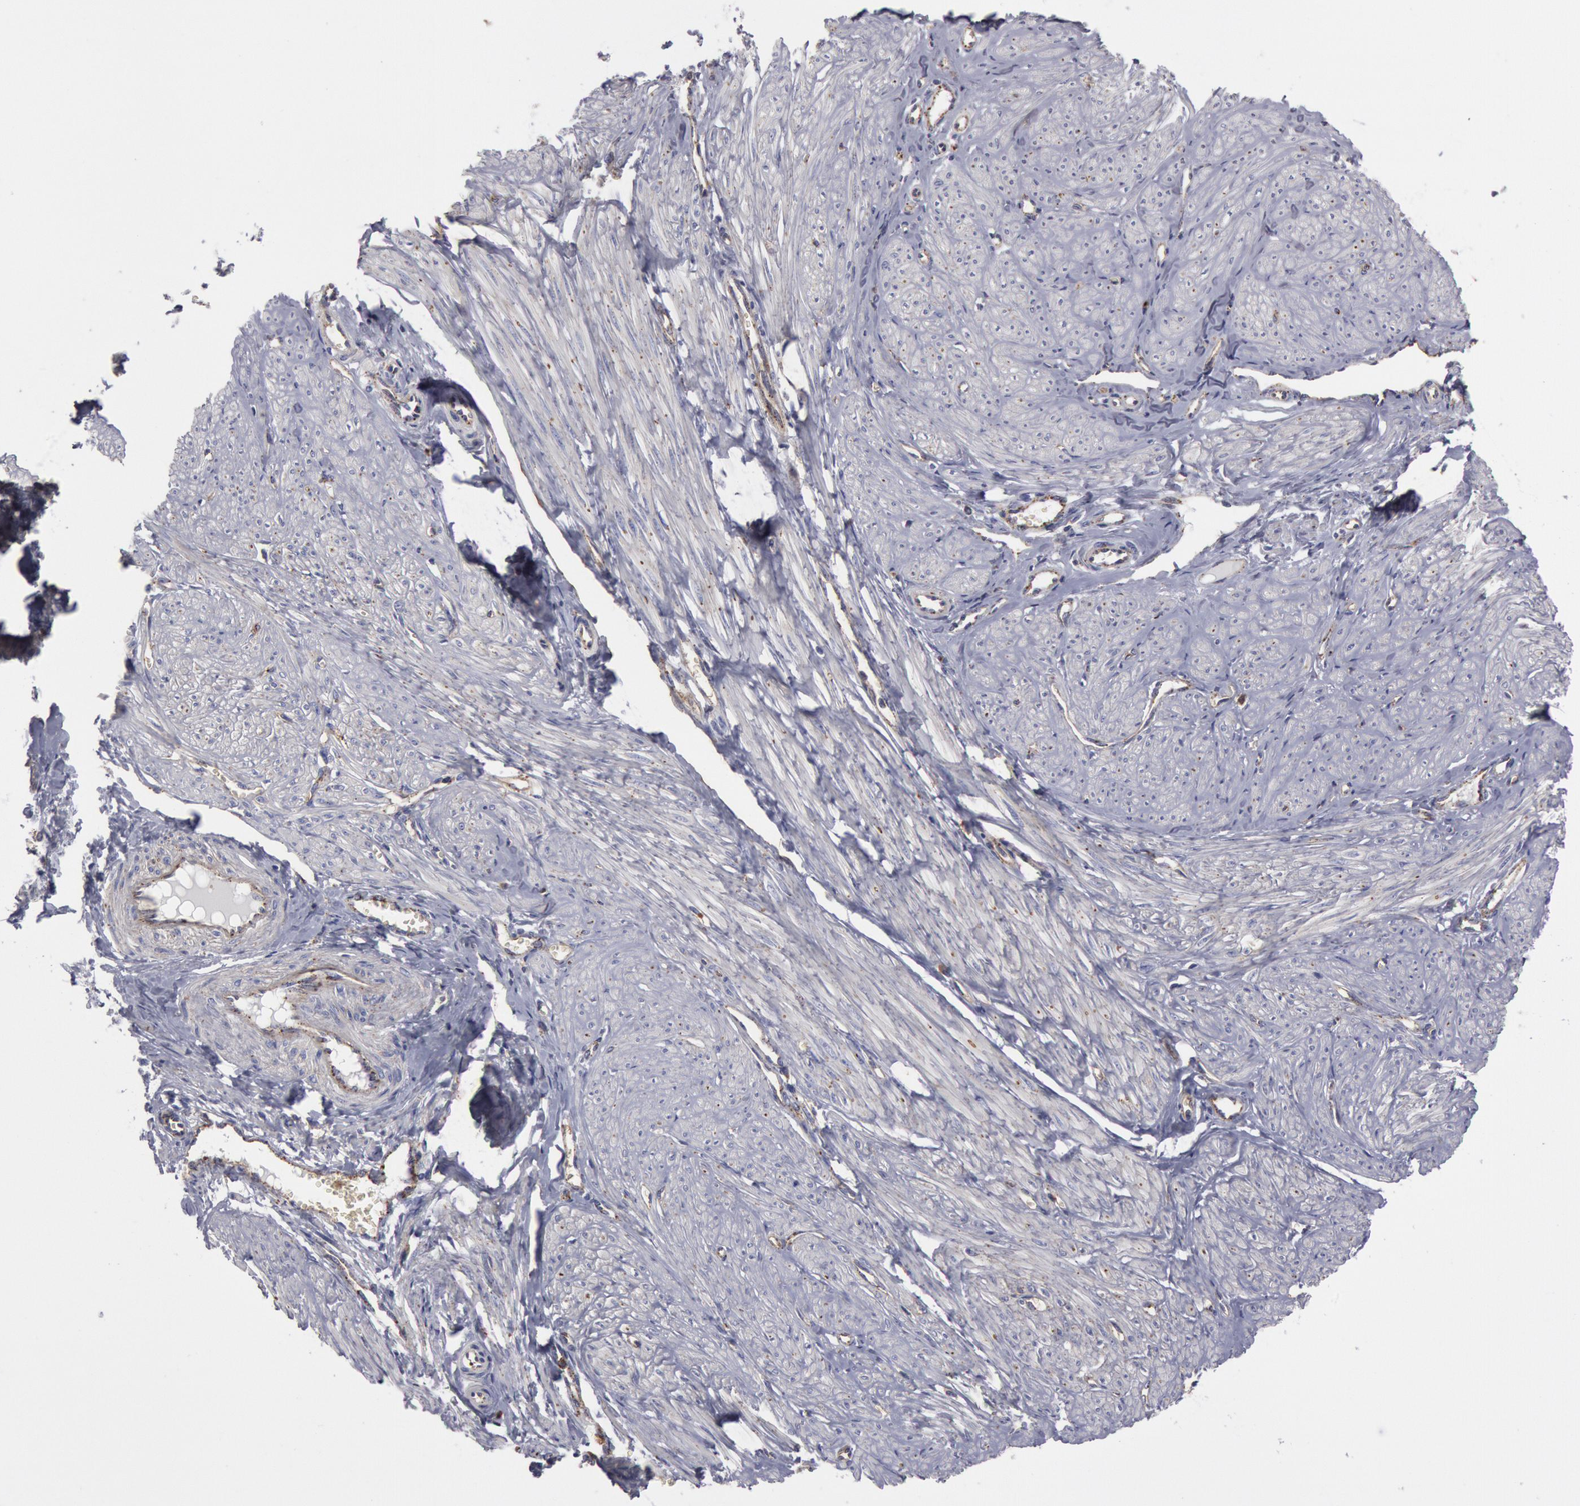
{"staining": {"intensity": "weak", "quantity": "<25%", "location": "cytoplasmic/membranous"}, "tissue": "smooth muscle", "cell_type": "Smooth muscle cells", "image_type": "normal", "snomed": [{"axis": "morphology", "description": "Normal tissue, NOS"}, {"axis": "topography", "description": "Uterus"}], "caption": "The histopathology image exhibits no staining of smooth muscle cells in unremarkable smooth muscle.", "gene": "FLOT1", "patient": {"sex": "female", "age": 45}}